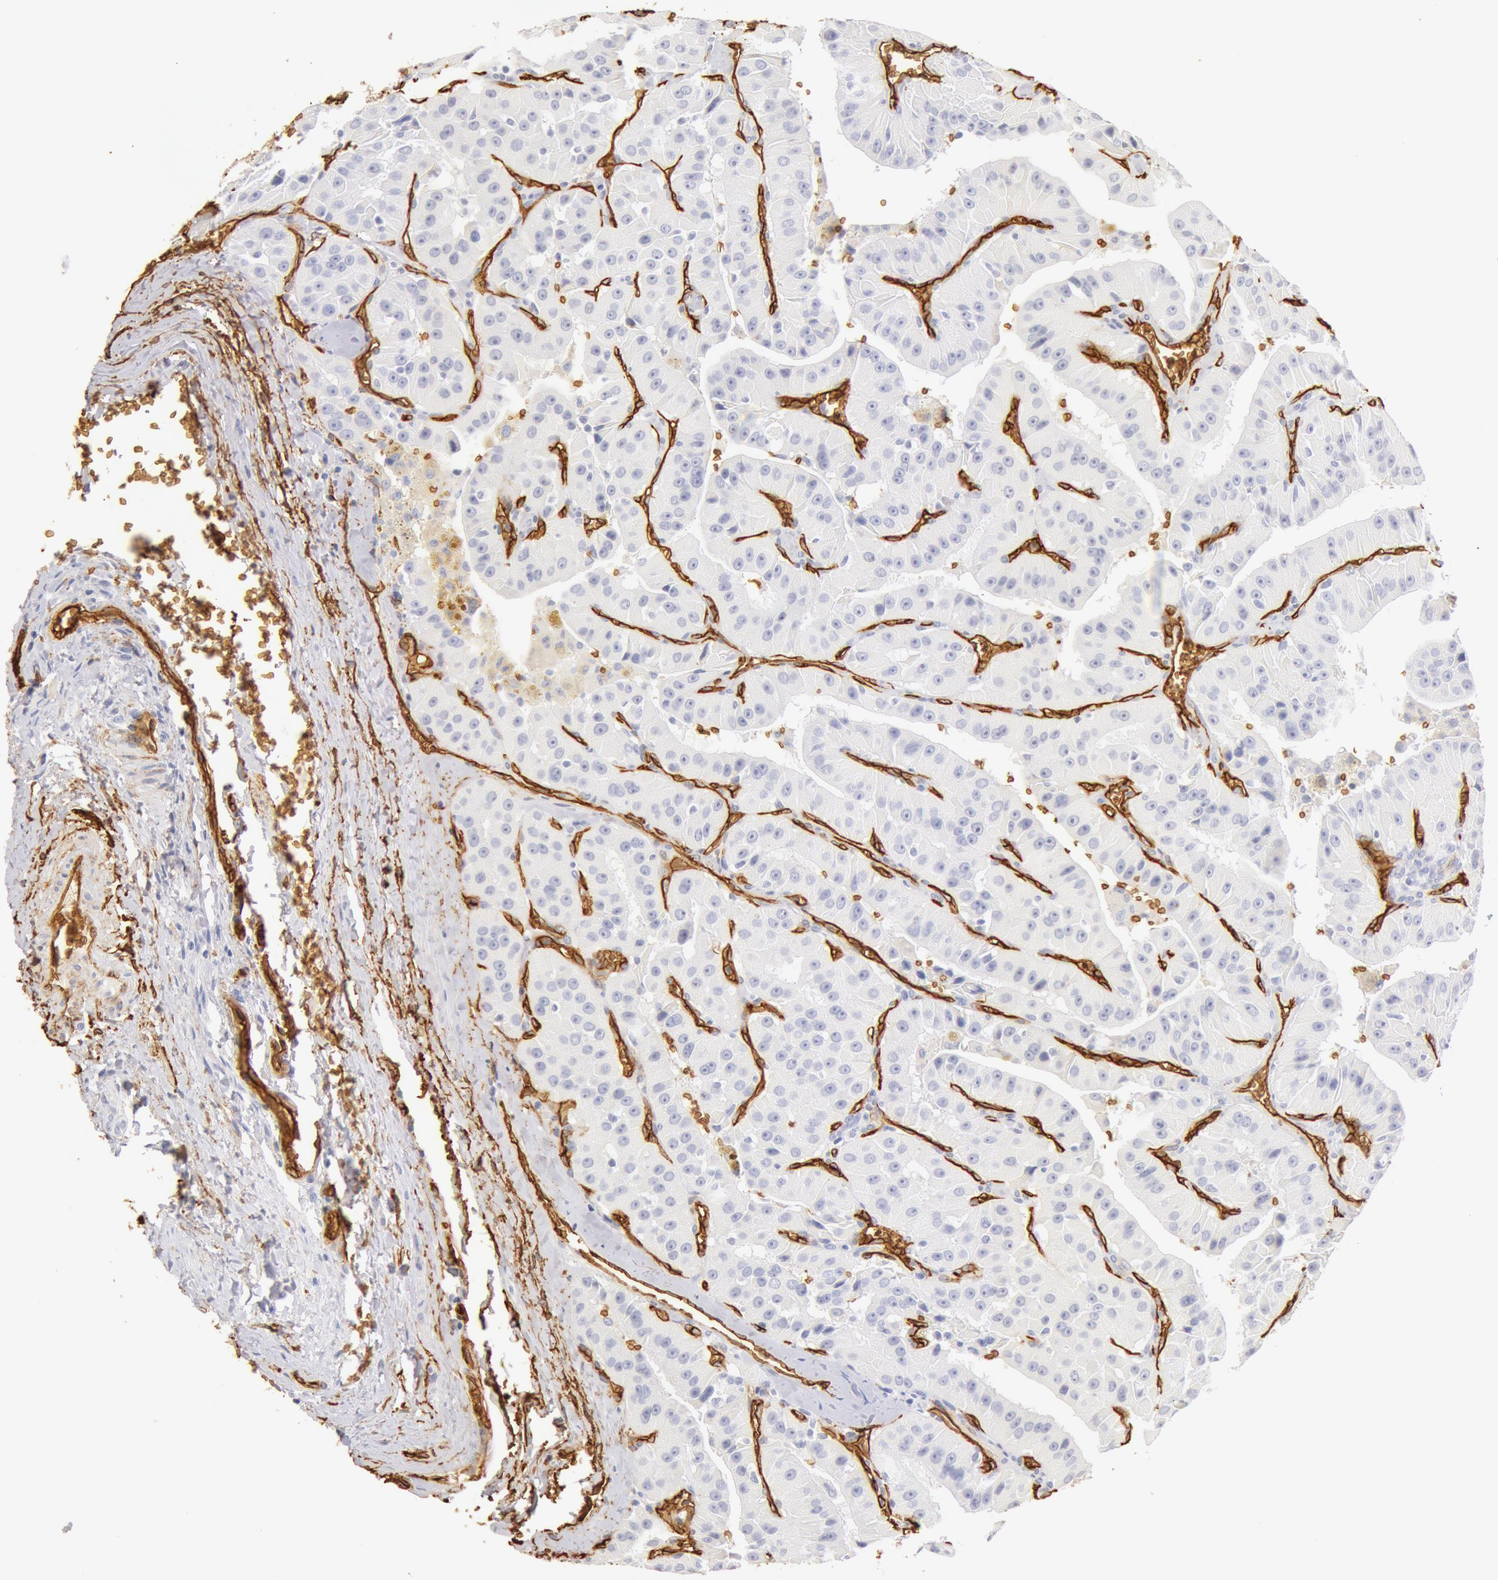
{"staining": {"intensity": "negative", "quantity": "none", "location": "none"}, "tissue": "thyroid cancer", "cell_type": "Tumor cells", "image_type": "cancer", "snomed": [{"axis": "morphology", "description": "Carcinoma, NOS"}, {"axis": "topography", "description": "Thyroid gland"}], "caption": "There is no significant positivity in tumor cells of carcinoma (thyroid). Brightfield microscopy of immunohistochemistry (IHC) stained with DAB (3,3'-diaminobenzidine) (brown) and hematoxylin (blue), captured at high magnification.", "gene": "AQP1", "patient": {"sex": "male", "age": 76}}